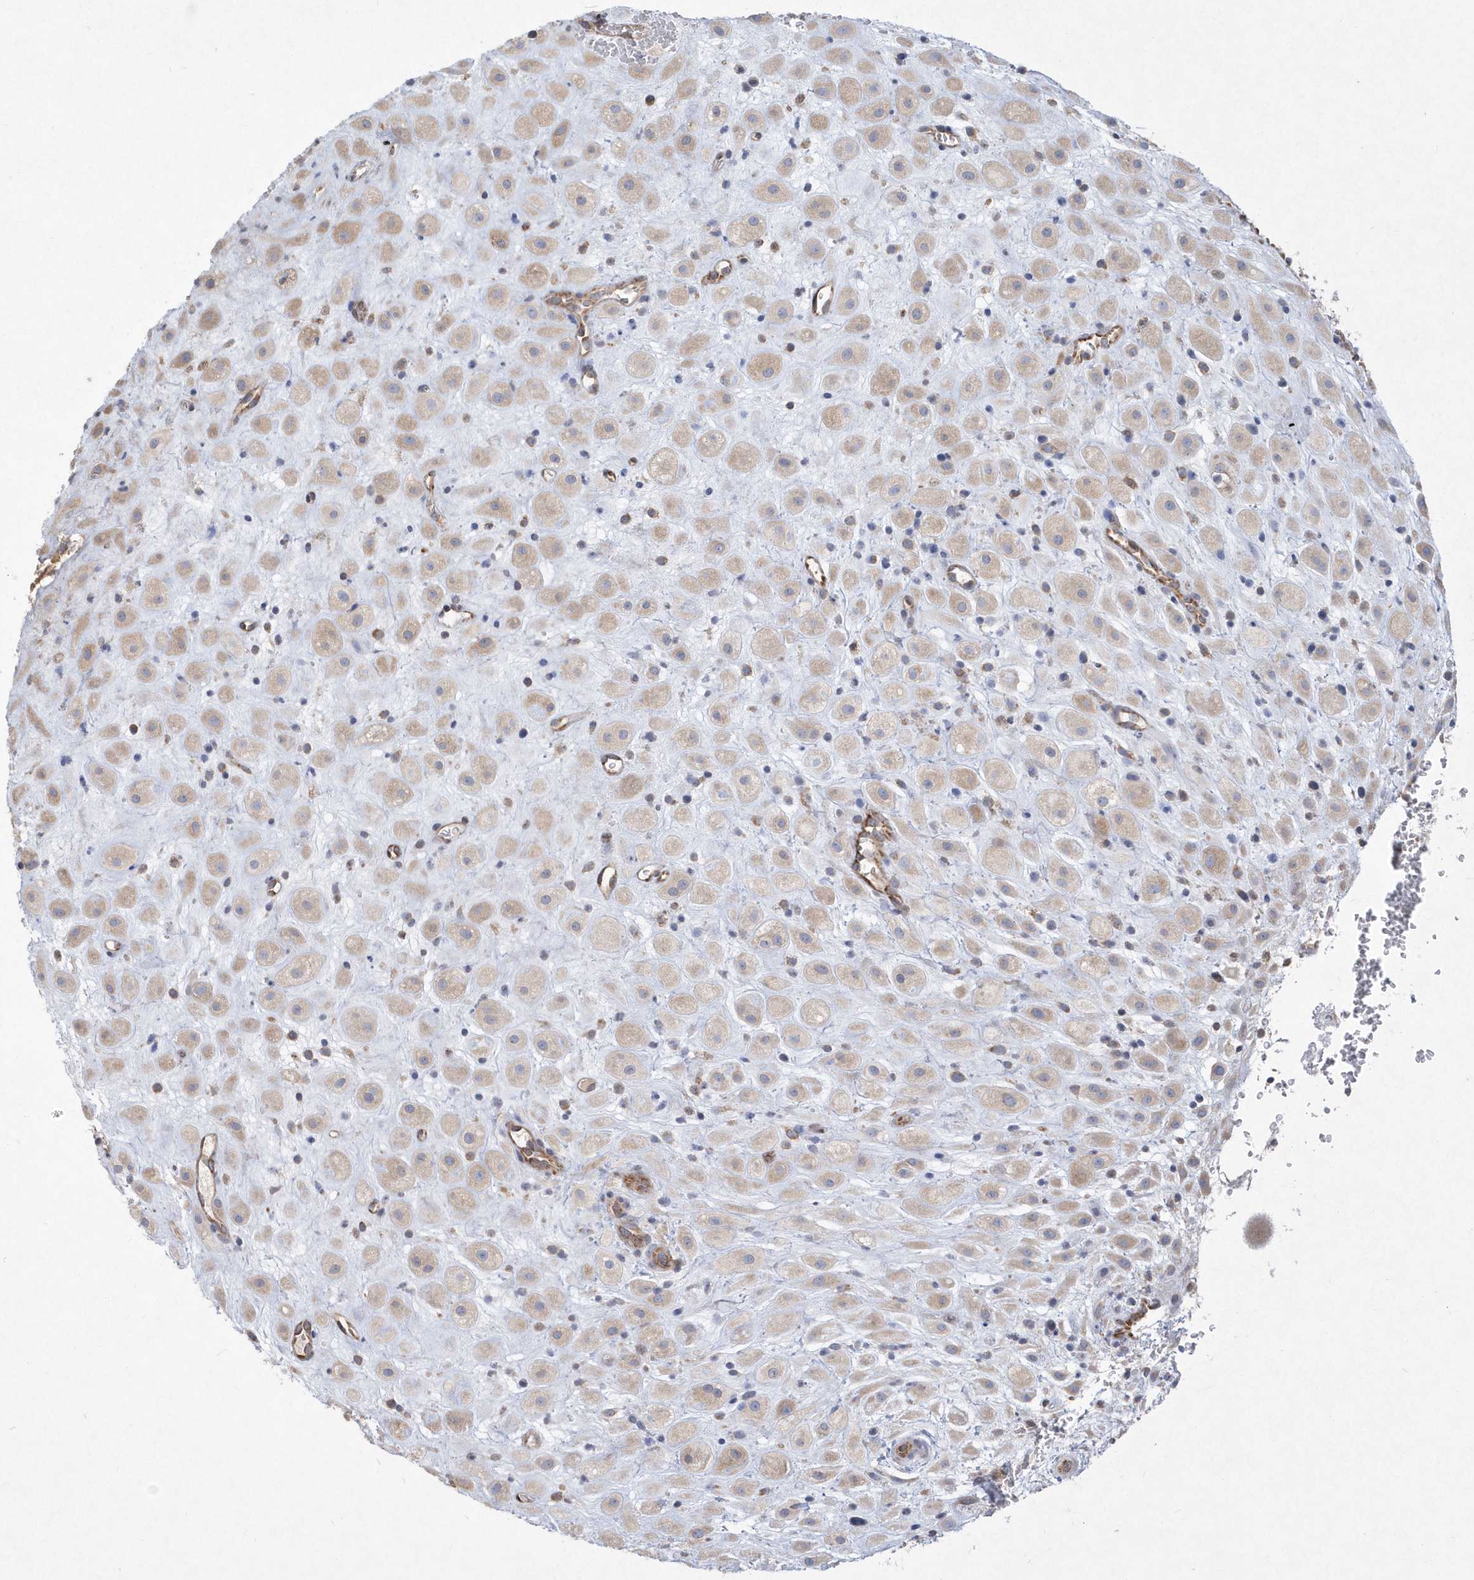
{"staining": {"intensity": "weak", "quantity": ">75%", "location": "cytoplasmic/membranous"}, "tissue": "placenta", "cell_type": "Decidual cells", "image_type": "normal", "snomed": [{"axis": "morphology", "description": "Normal tissue, NOS"}, {"axis": "topography", "description": "Placenta"}], "caption": "IHC of unremarkable human placenta displays low levels of weak cytoplasmic/membranous positivity in about >75% of decidual cells.", "gene": "DGAT1", "patient": {"sex": "female", "age": 35}}